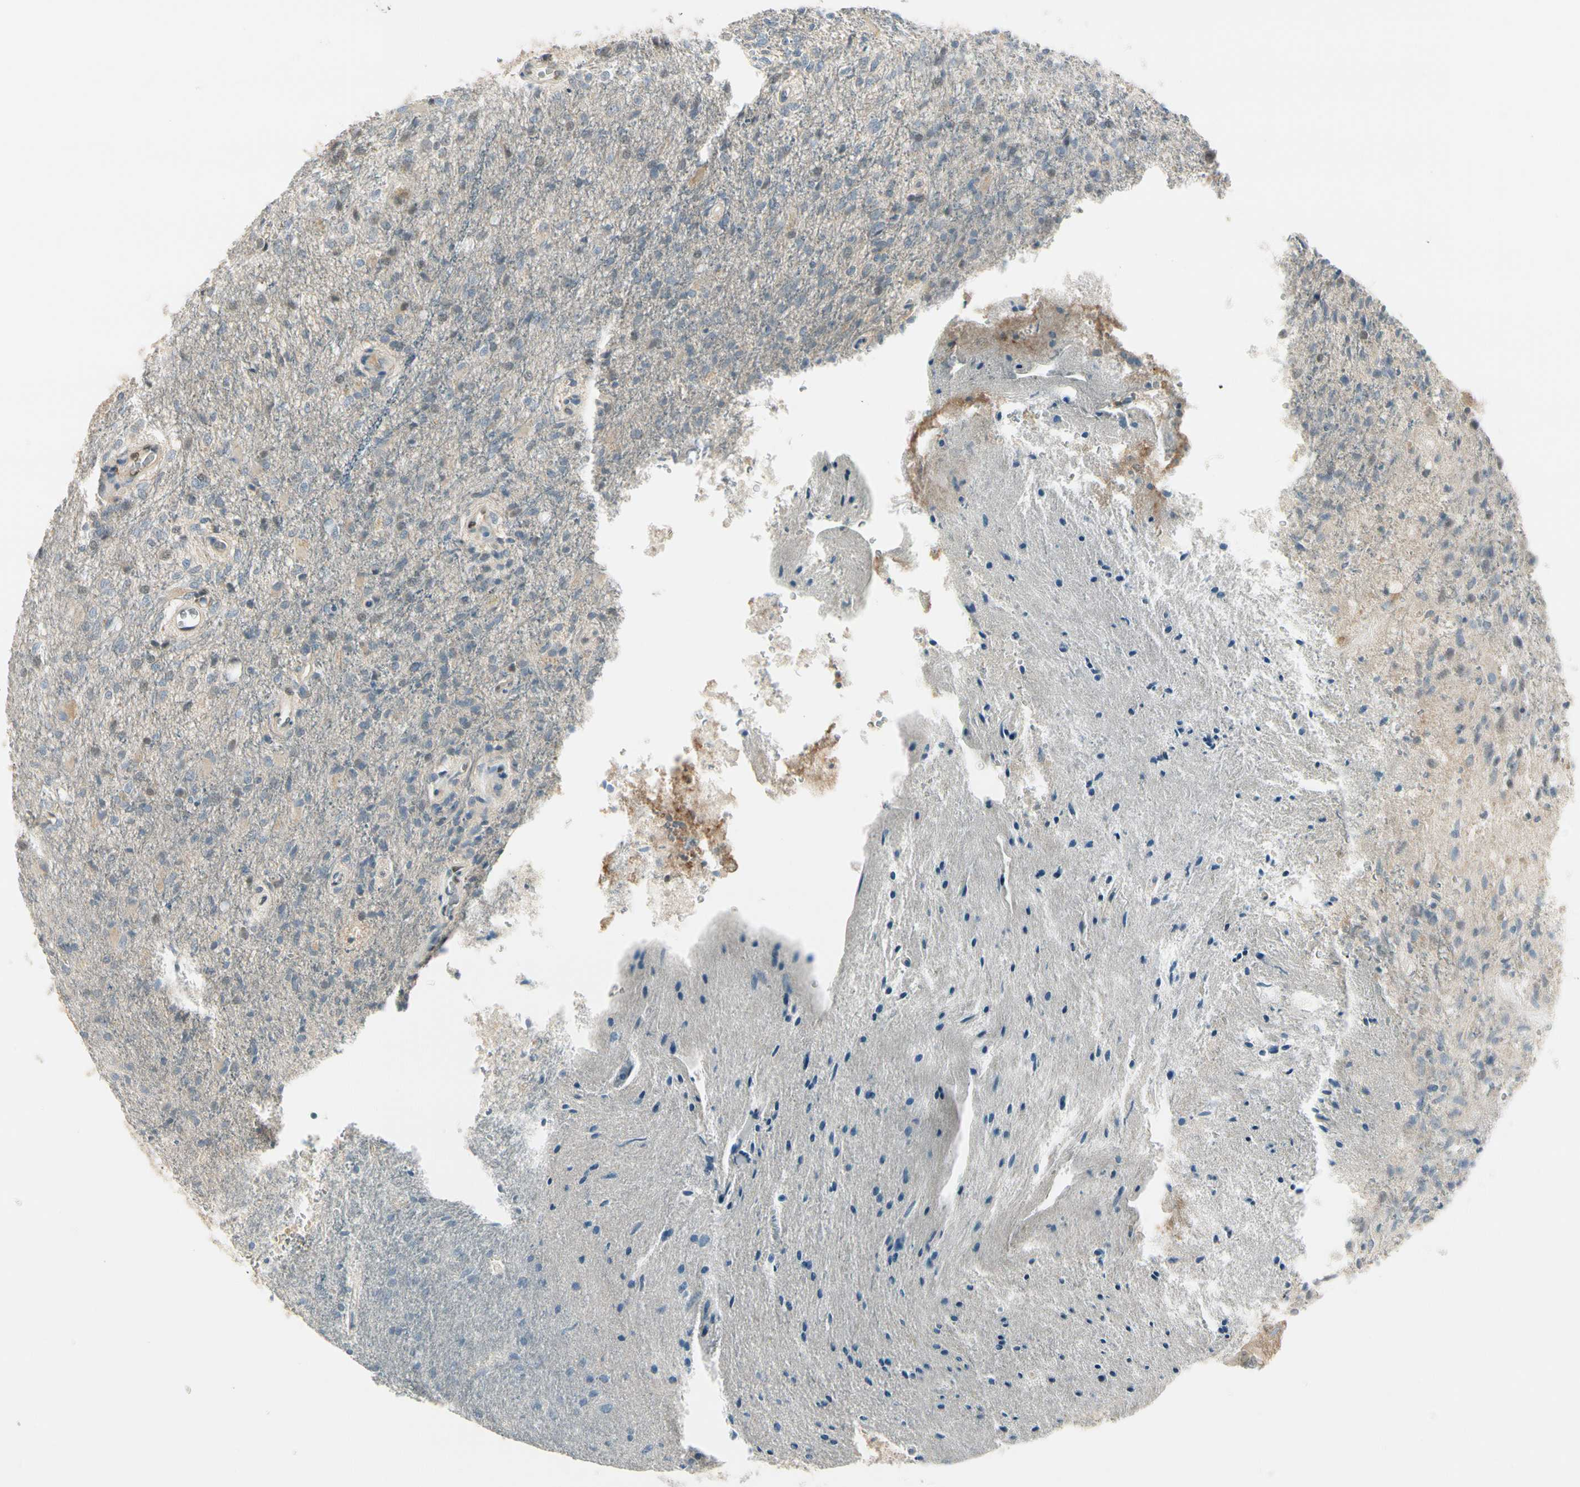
{"staining": {"intensity": "negative", "quantity": "none", "location": "none"}, "tissue": "glioma", "cell_type": "Tumor cells", "image_type": "cancer", "snomed": [{"axis": "morphology", "description": "Normal tissue, NOS"}, {"axis": "morphology", "description": "Glioma, malignant, High grade"}, {"axis": "topography", "description": "Cerebral cortex"}], "caption": "Glioma was stained to show a protein in brown. There is no significant staining in tumor cells.", "gene": "CYP2E1", "patient": {"sex": "male", "age": 77}}